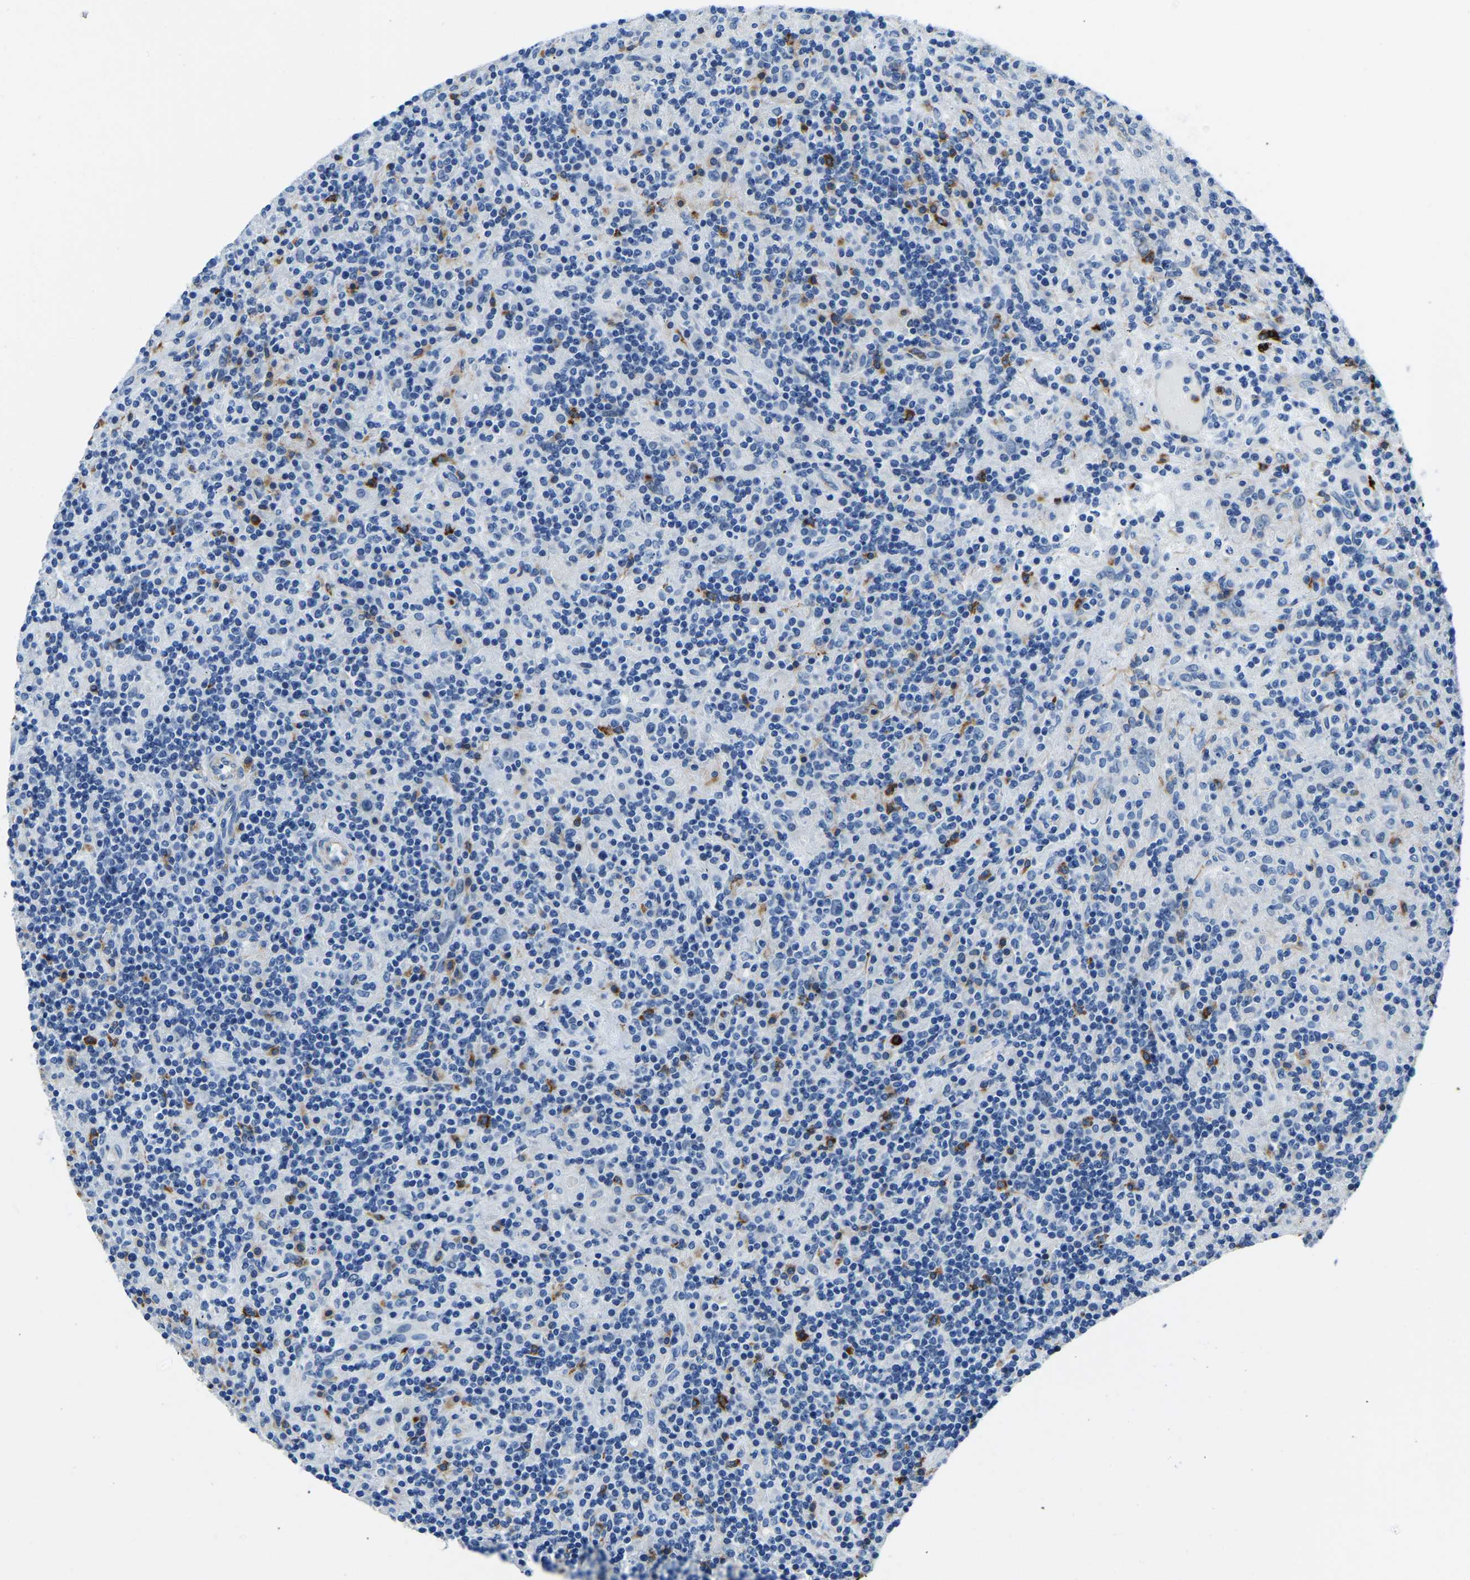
{"staining": {"intensity": "negative", "quantity": "none", "location": "none"}, "tissue": "lymphoma", "cell_type": "Tumor cells", "image_type": "cancer", "snomed": [{"axis": "morphology", "description": "Hodgkin's disease, NOS"}, {"axis": "topography", "description": "Lymph node"}], "caption": "Immunohistochemical staining of human lymphoma shows no significant expression in tumor cells. (Stains: DAB (3,3'-diaminobenzidine) immunohistochemistry with hematoxylin counter stain, Microscopy: brightfield microscopy at high magnification).", "gene": "MS4A3", "patient": {"sex": "male", "age": 70}}